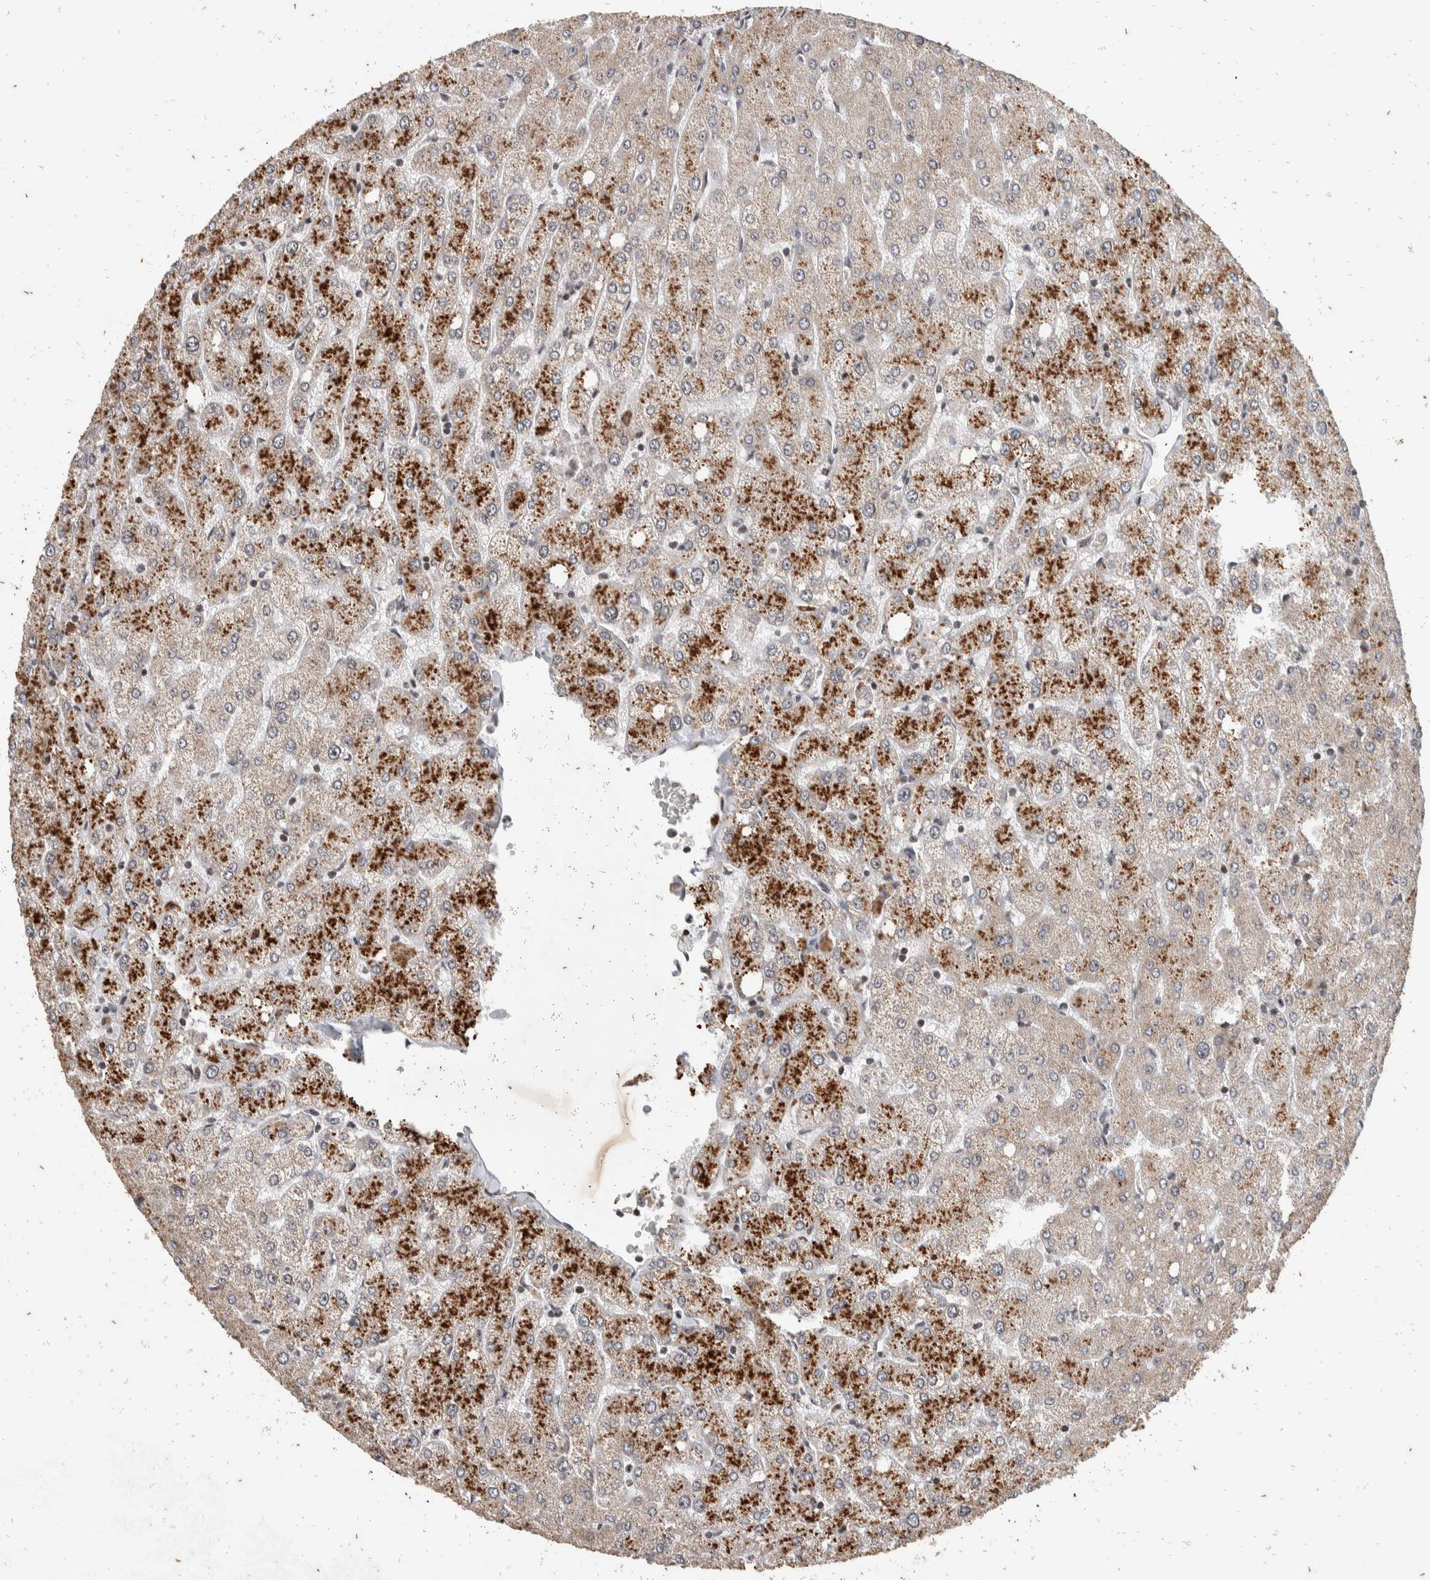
{"staining": {"intensity": "weak", "quantity": "<25%", "location": "cytoplasmic/membranous"}, "tissue": "liver", "cell_type": "Cholangiocytes", "image_type": "normal", "snomed": [{"axis": "morphology", "description": "Normal tissue, NOS"}, {"axis": "topography", "description": "Liver"}], "caption": "Immunohistochemistry (IHC) histopathology image of unremarkable human liver stained for a protein (brown), which demonstrates no staining in cholangiocytes.", "gene": "ATXN7L1", "patient": {"sex": "female", "age": 54}}